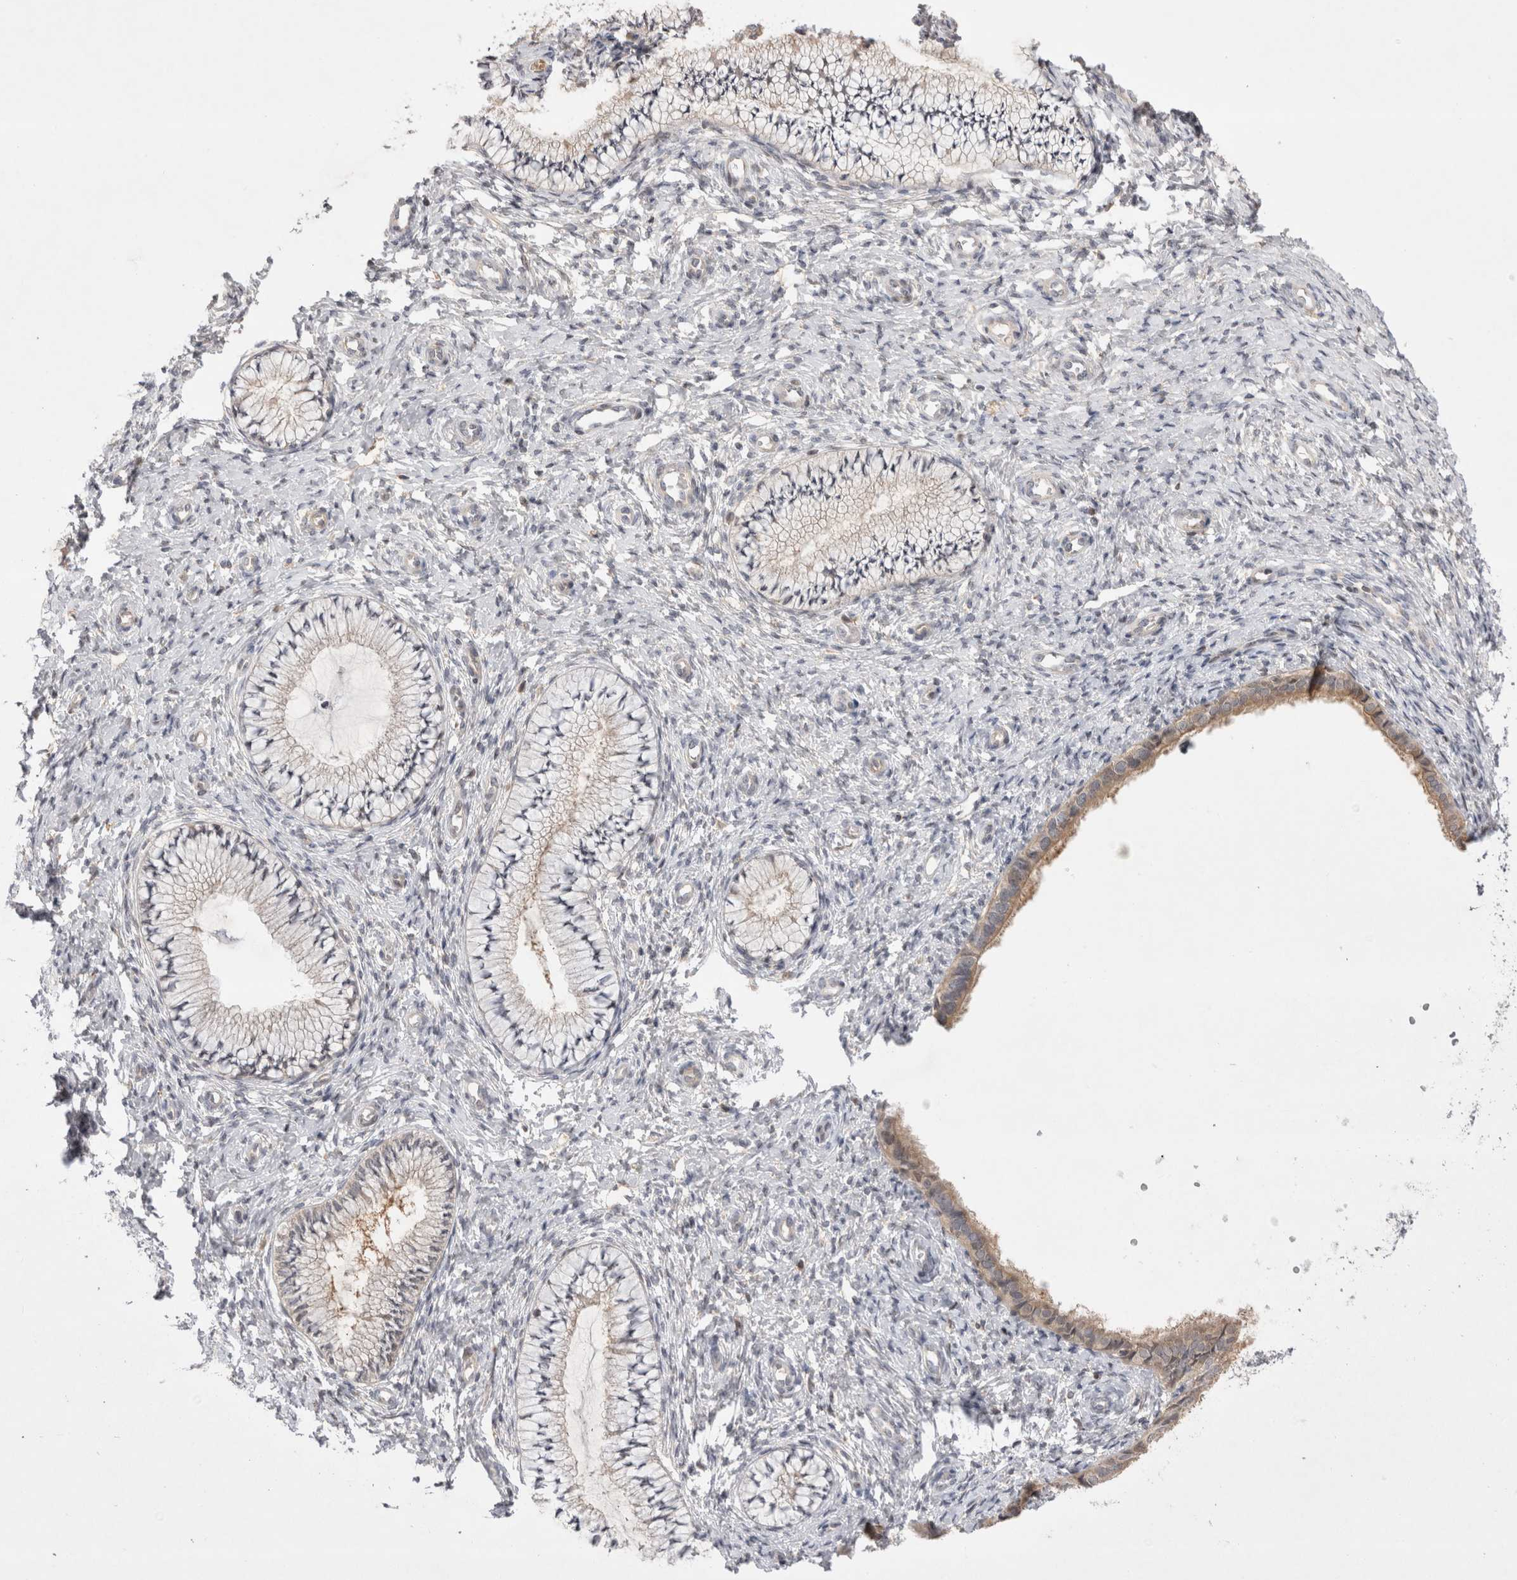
{"staining": {"intensity": "weak", "quantity": "25%-75%", "location": "cytoplasmic/membranous,nuclear"}, "tissue": "cervix", "cell_type": "Glandular cells", "image_type": "normal", "snomed": [{"axis": "morphology", "description": "Normal tissue, NOS"}, {"axis": "topography", "description": "Cervix"}], "caption": "Weak cytoplasmic/membranous,nuclear positivity is present in about 25%-75% of glandular cells in benign cervix.", "gene": "PLEKHM1", "patient": {"sex": "female", "age": 36}}